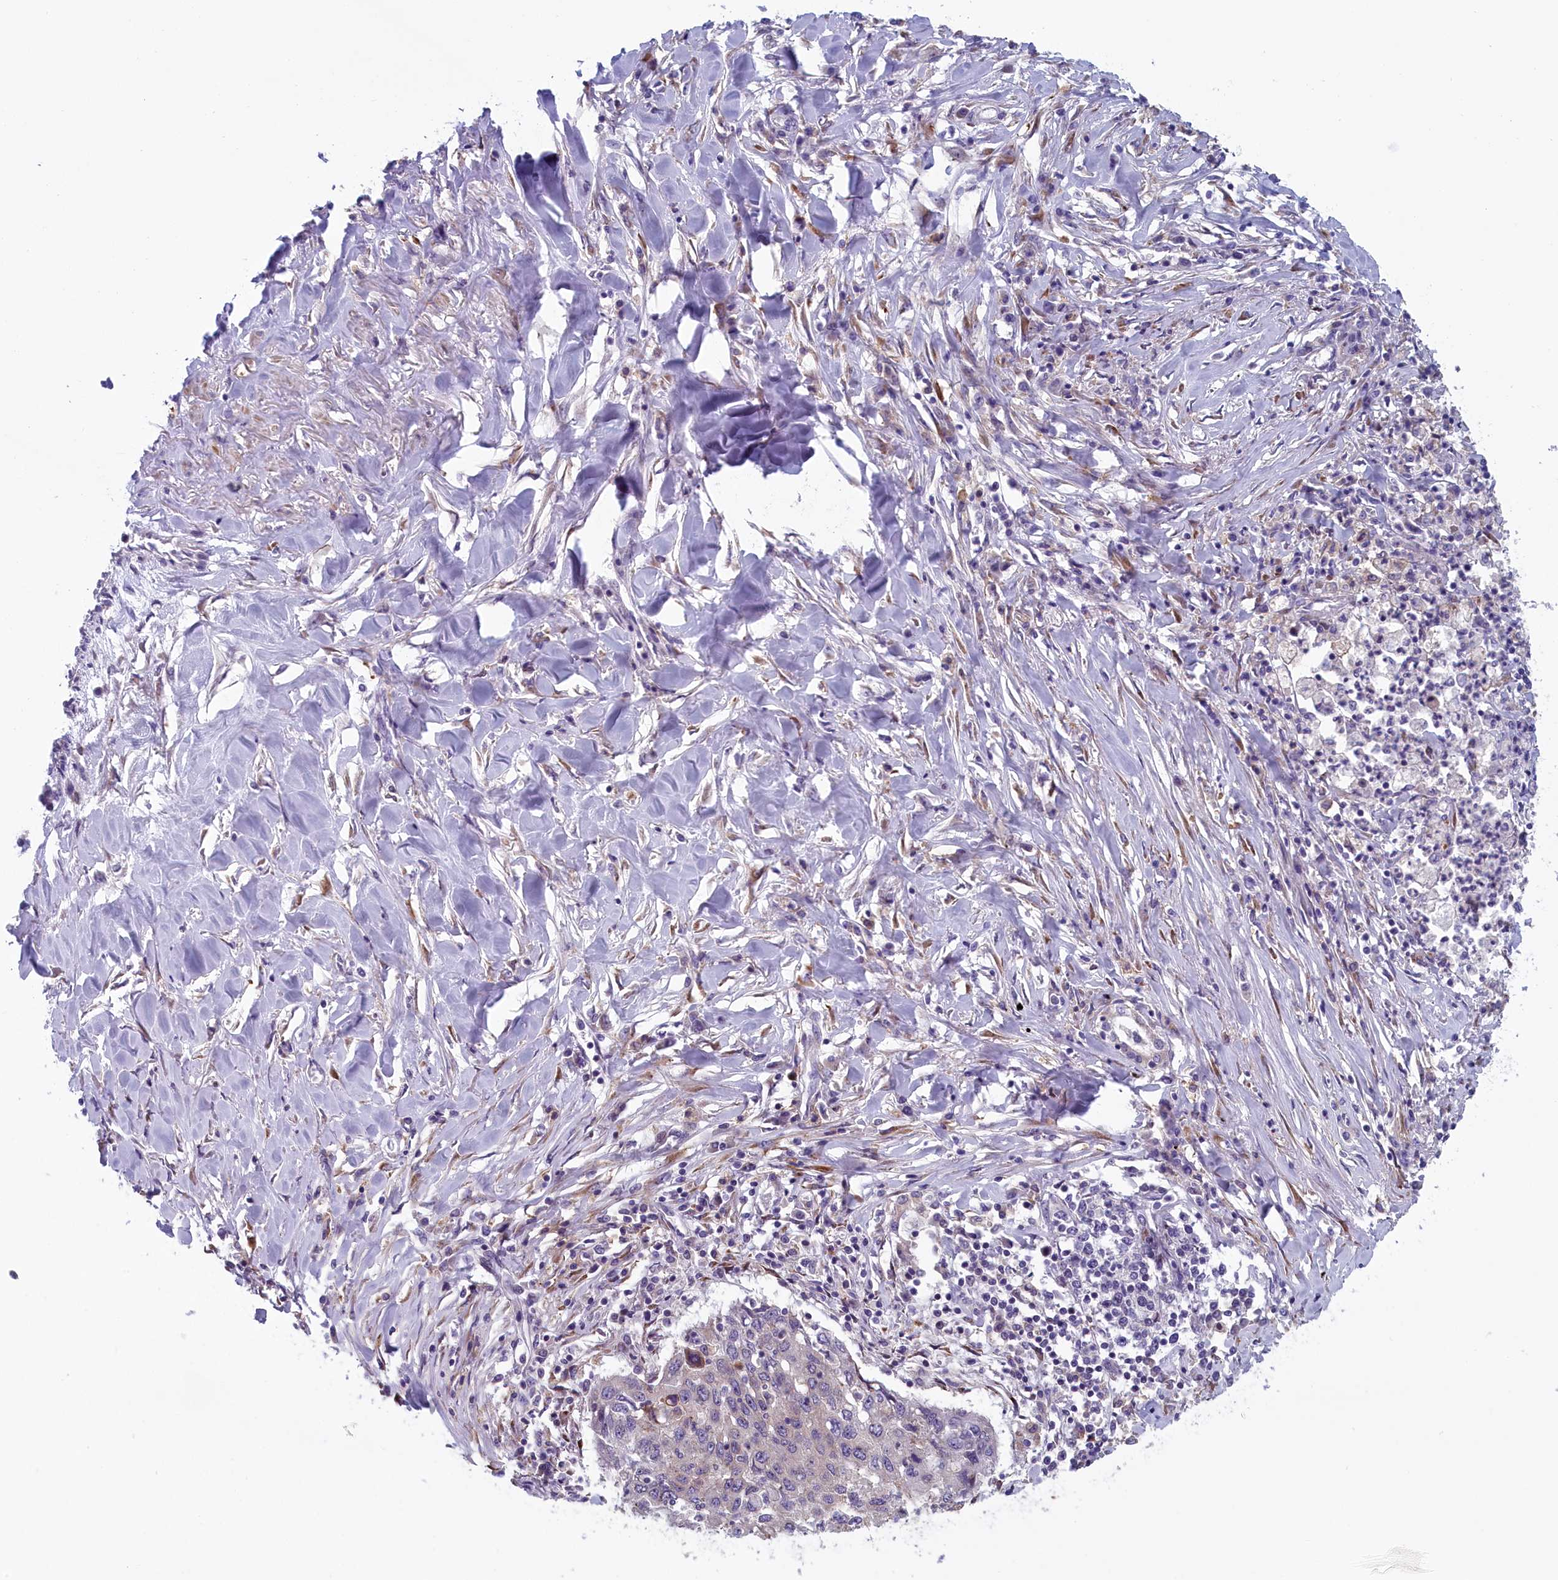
{"staining": {"intensity": "negative", "quantity": "none", "location": "none"}, "tissue": "lung cancer", "cell_type": "Tumor cells", "image_type": "cancer", "snomed": [{"axis": "morphology", "description": "Squamous cell carcinoma, NOS"}, {"axis": "topography", "description": "Lung"}], "caption": "Tumor cells show no significant protein positivity in lung squamous cell carcinoma.", "gene": "ANKRD39", "patient": {"sex": "female", "age": 63}}